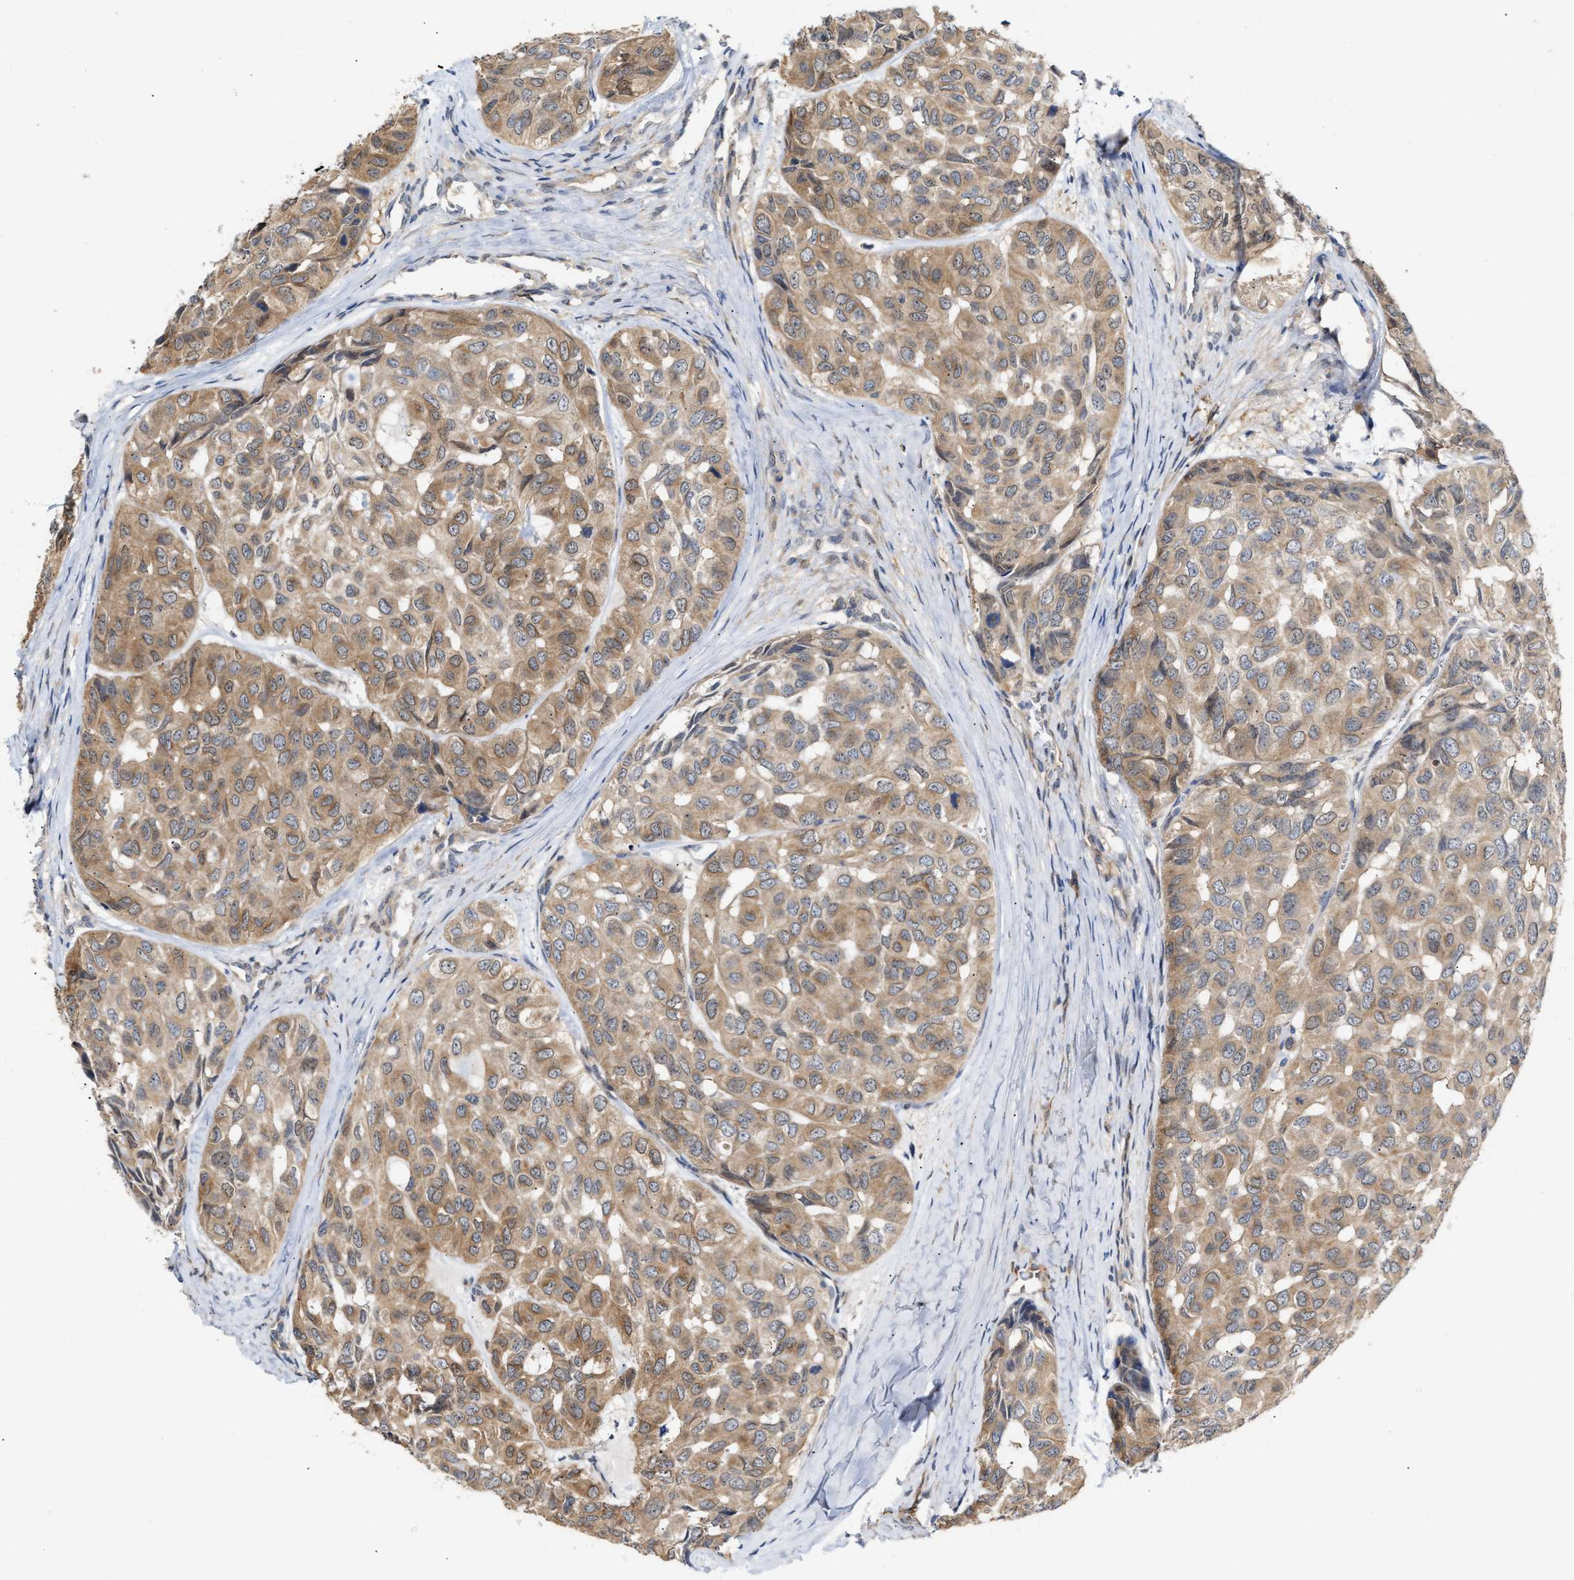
{"staining": {"intensity": "moderate", "quantity": ">75%", "location": "cytoplasmic/membranous"}, "tissue": "head and neck cancer", "cell_type": "Tumor cells", "image_type": "cancer", "snomed": [{"axis": "morphology", "description": "Adenocarcinoma, NOS"}, {"axis": "topography", "description": "Salivary gland, NOS"}, {"axis": "topography", "description": "Head-Neck"}], "caption": "The photomicrograph reveals a brown stain indicating the presence of a protein in the cytoplasmic/membranous of tumor cells in head and neck cancer.", "gene": "BBLN", "patient": {"sex": "female", "age": 76}}